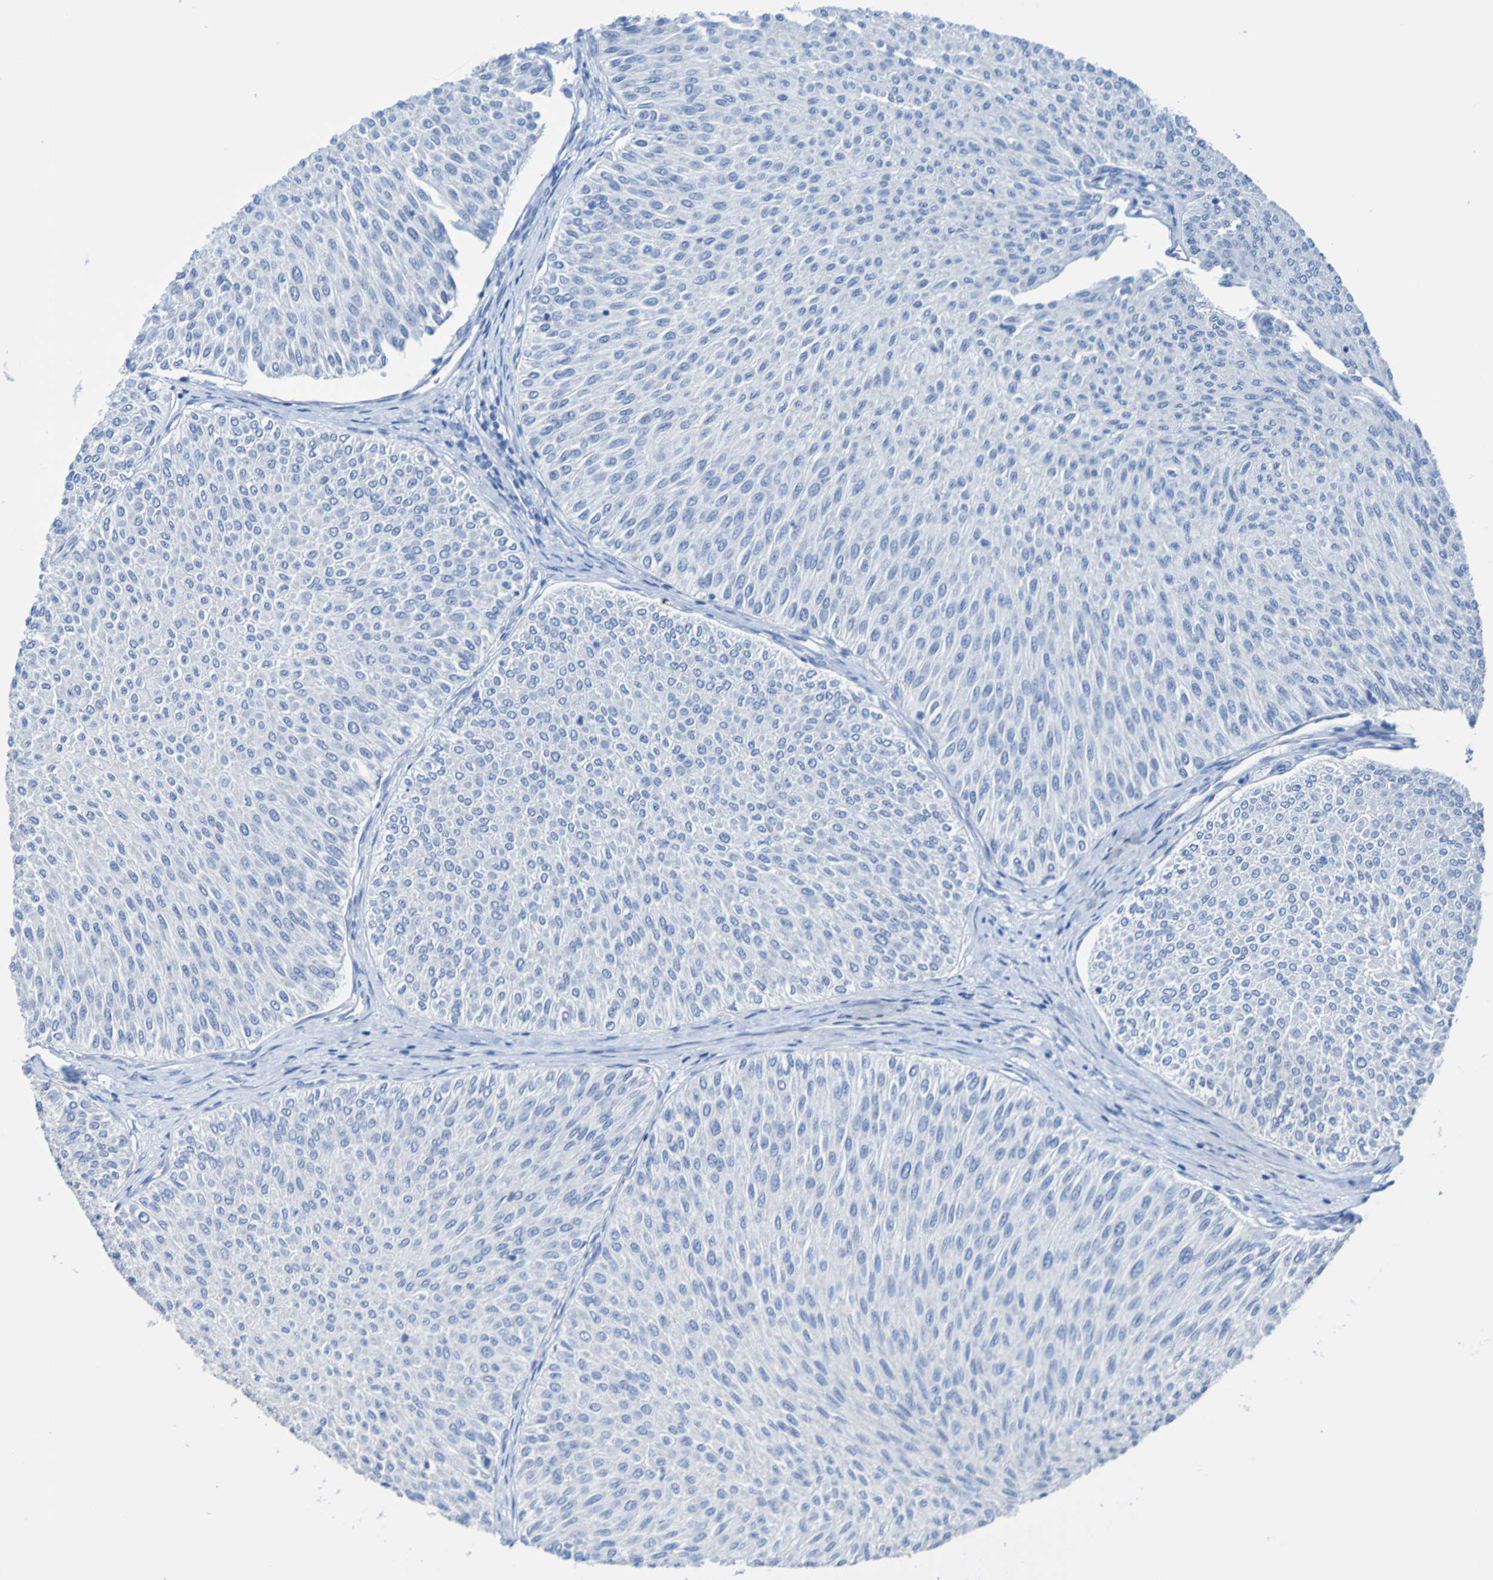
{"staining": {"intensity": "negative", "quantity": "none", "location": "none"}, "tissue": "urothelial cancer", "cell_type": "Tumor cells", "image_type": "cancer", "snomed": [{"axis": "morphology", "description": "Urothelial carcinoma, Low grade"}, {"axis": "topography", "description": "Urinary bladder"}], "caption": "This is a micrograph of IHC staining of urothelial carcinoma (low-grade), which shows no expression in tumor cells. (Immunohistochemistry, brightfield microscopy, high magnification).", "gene": "ACMSD", "patient": {"sex": "male", "age": 78}}